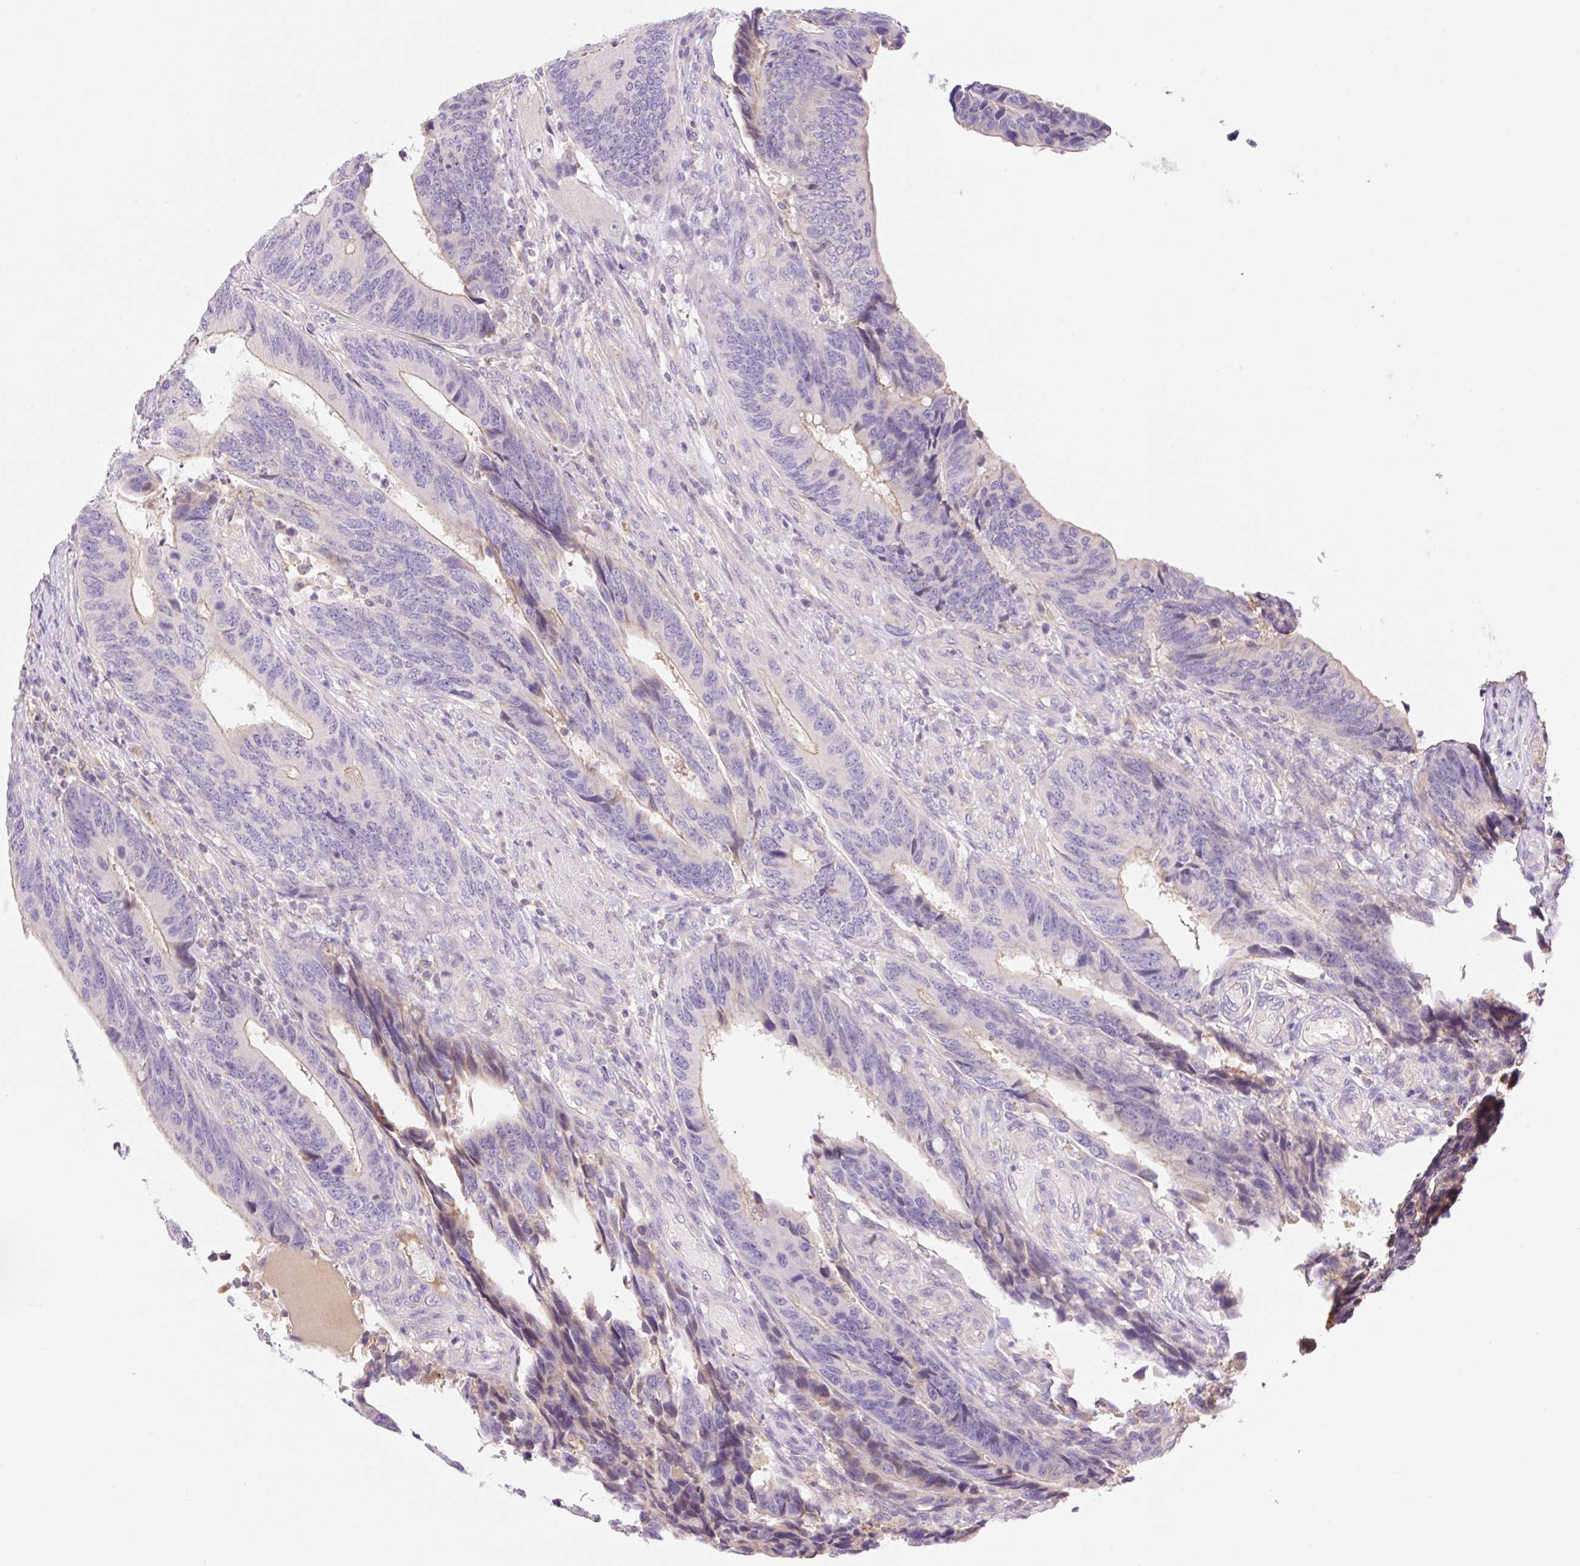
{"staining": {"intensity": "negative", "quantity": "none", "location": "none"}, "tissue": "colorectal cancer", "cell_type": "Tumor cells", "image_type": "cancer", "snomed": [{"axis": "morphology", "description": "Adenocarcinoma, NOS"}, {"axis": "topography", "description": "Colon"}], "caption": "Protein analysis of colorectal cancer (adenocarcinoma) reveals no significant positivity in tumor cells. (Immunohistochemistry (ihc), brightfield microscopy, high magnification).", "gene": "DENND5A", "patient": {"sex": "male", "age": 87}}